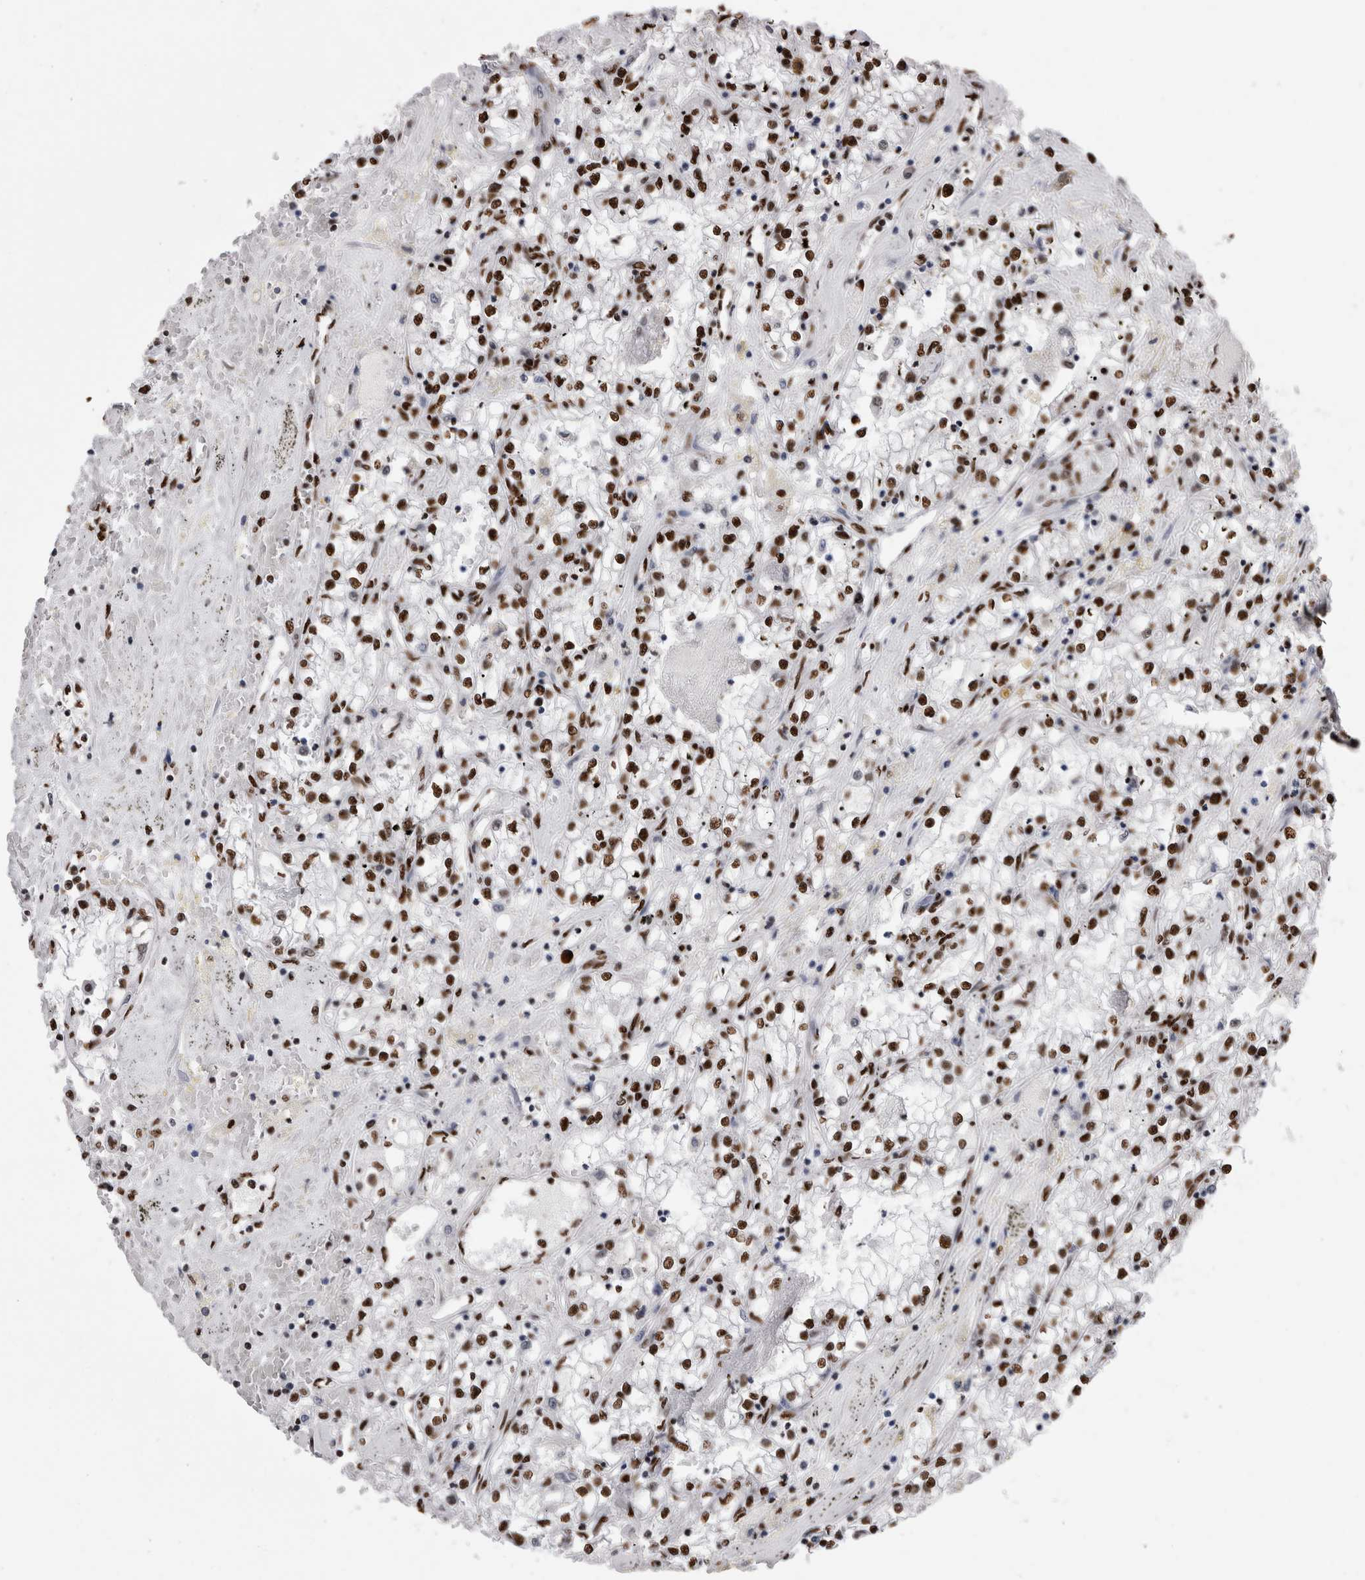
{"staining": {"intensity": "strong", "quantity": ">75%", "location": "nuclear"}, "tissue": "renal cancer", "cell_type": "Tumor cells", "image_type": "cancer", "snomed": [{"axis": "morphology", "description": "Adenocarcinoma, NOS"}, {"axis": "topography", "description": "Kidney"}], "caption": "Protein expression analysis of human renal cancer (adenocarcinoma) reveals strong nuclear staining in about >75% of tumor cells.", "gene": "ALPK3", "patient": {"sex": "male", "age": 56}}